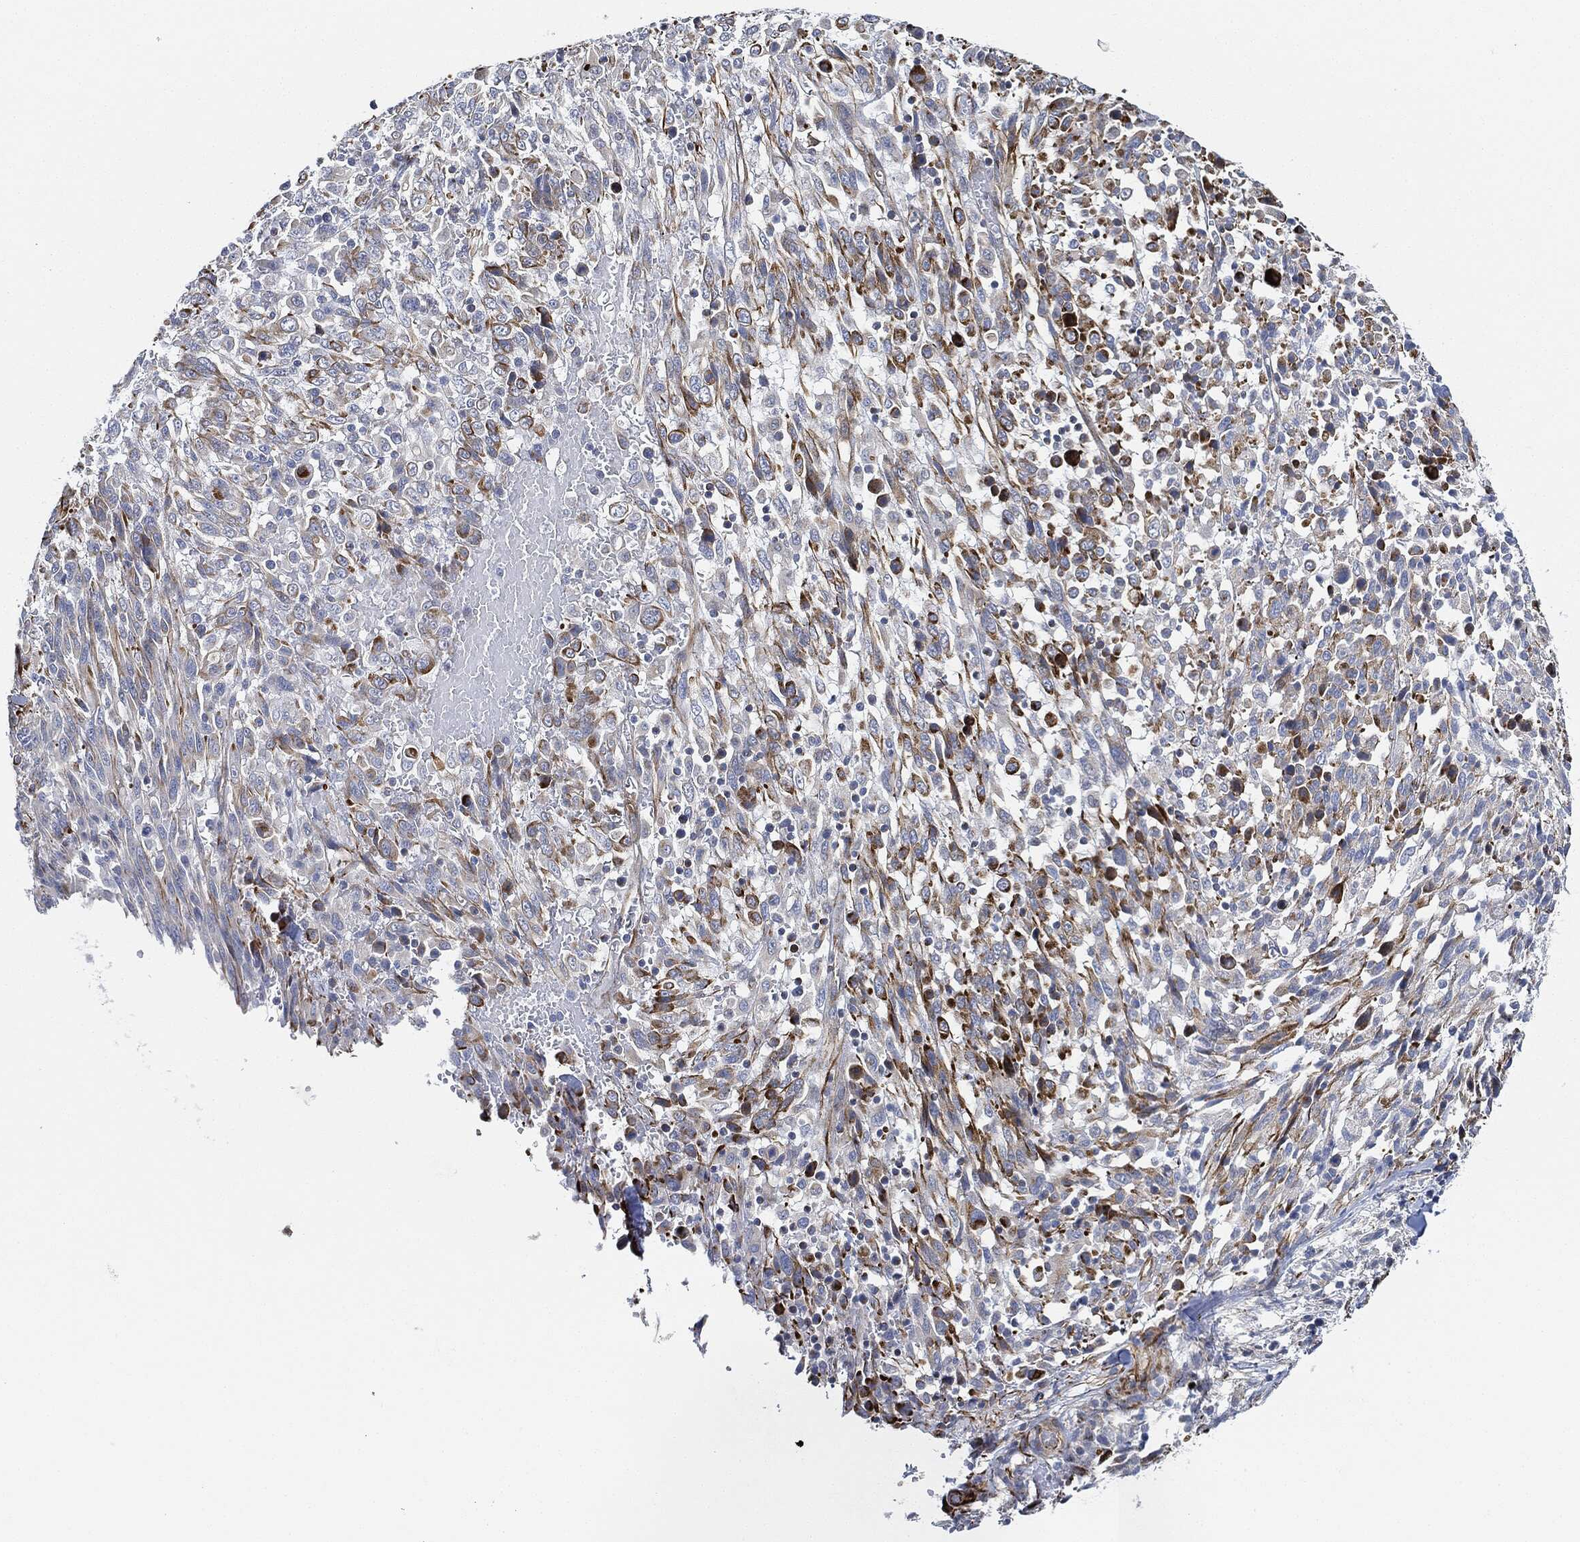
{"staining": {"intensity": "moderate", "quantity": "25%-75%", "location": "cytoplasmic/membranous"}, "tissue": "melanoma", "cell_type": "Tumor cells", "image_type": "cancer", "snomed": [{"axis": "morphology", "description": "Malignant melanoma, NOS"}, {"axis": "topography", "description": "Skin"}], "caption": "The micrograph shows immunohistochemical staining of melanoma. There is moderate cytoplasmic/membranous expression is appreciated in about 25%-75% of tumor cells.", "gene": "THSD1", "patient": {"sex": "female", "age": 91}}